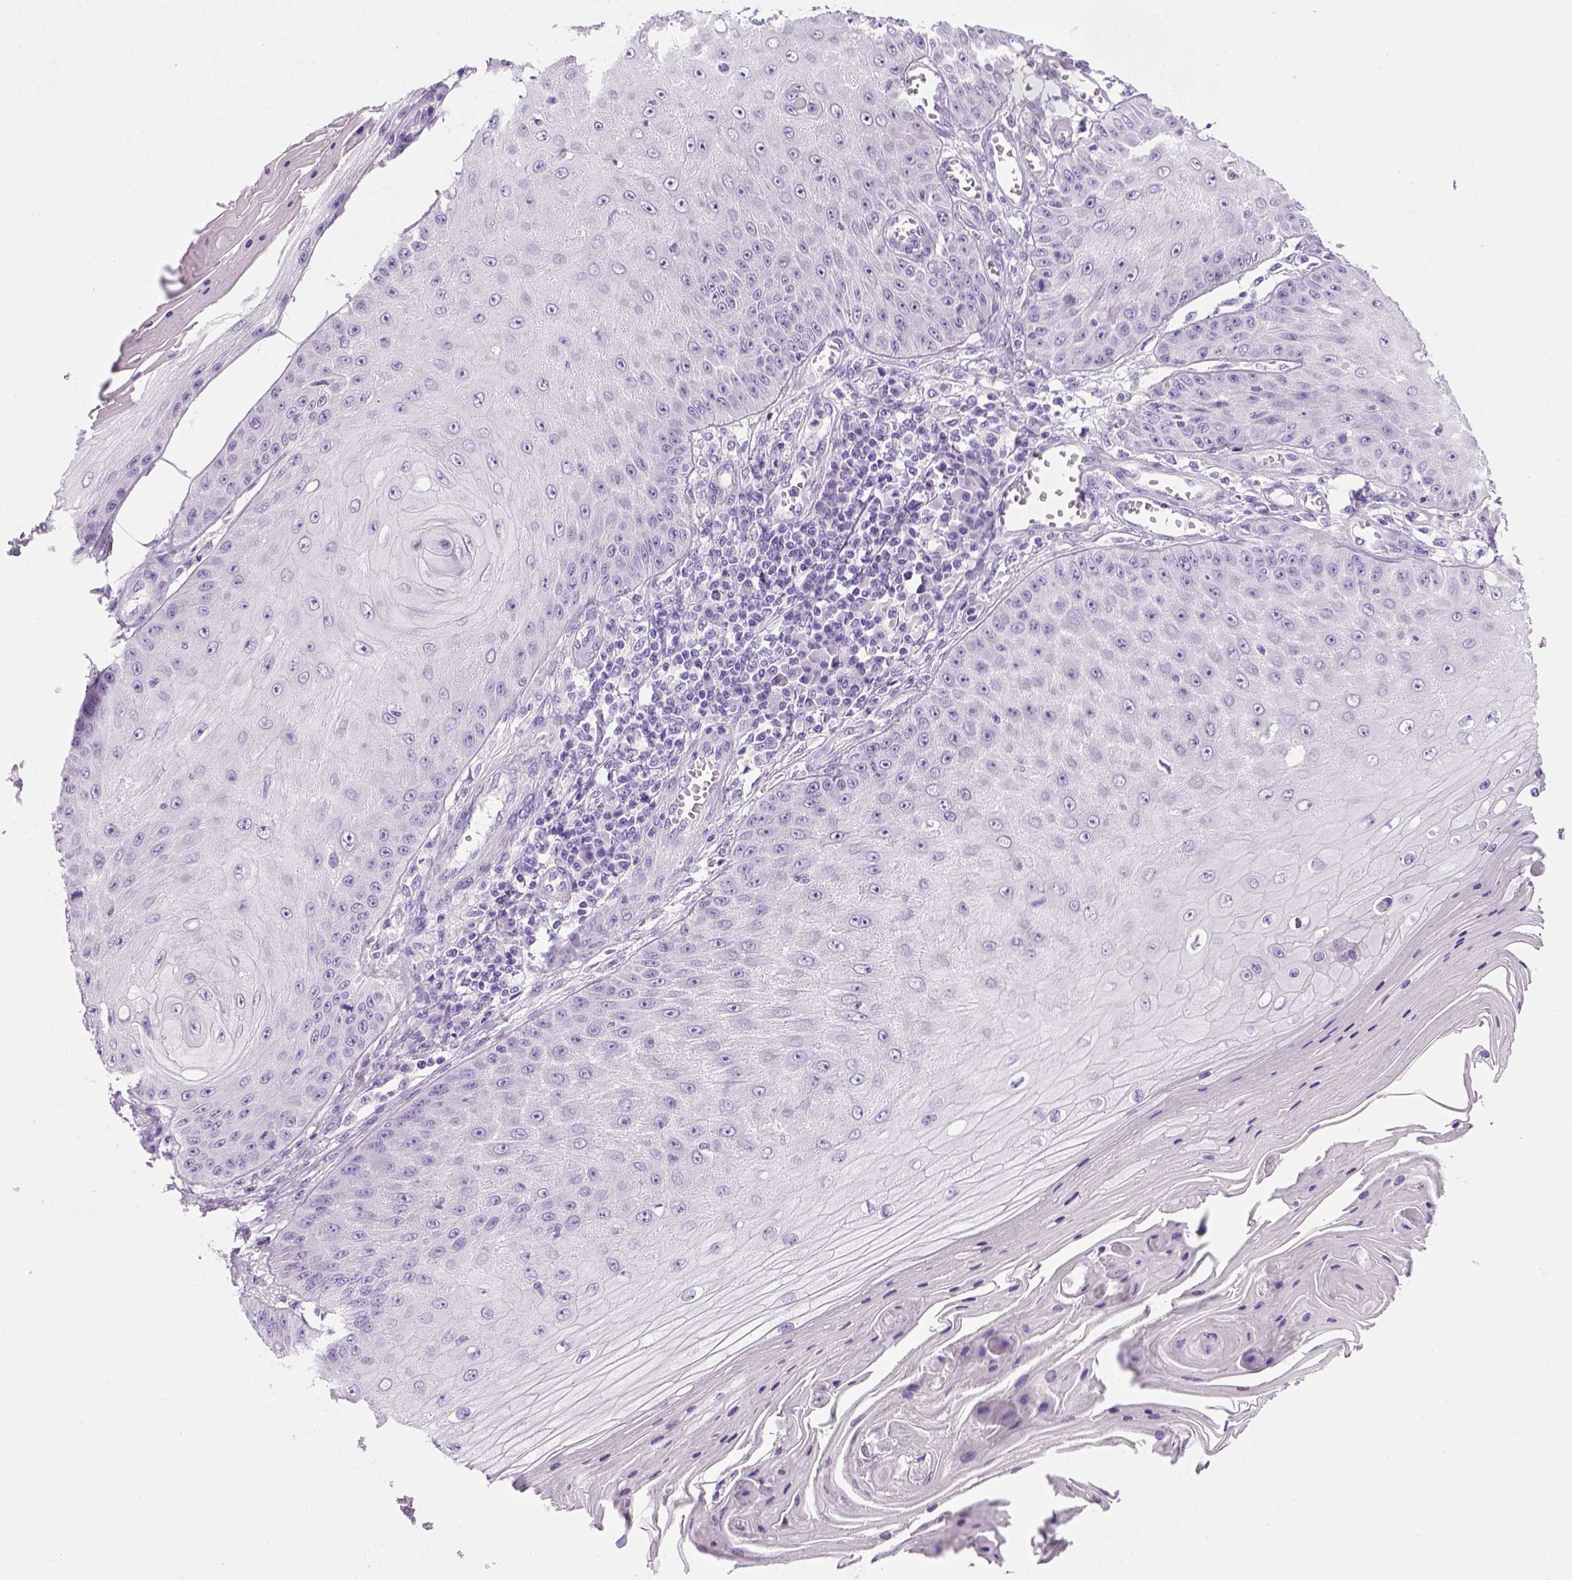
{"staining": {"intensity": "negative", "quantity": "none", "location": "none"}, "tissue": "skin cancer", "cell_type": "Tumor cells", "image_type": "cancer", "snomed": [{"axis": "morphology", "description": "Squamous cell carcinoma, NOS"}, {"axis": "topography", "description": "Skin"}], "caption": "Human skin cancer (squamous cell carcinoma) stained for a protein using immunohistochemistry reveals no staining in tumor cells.", "gene": "KRT71", "patient": {"sex": "male", "age": 70}}